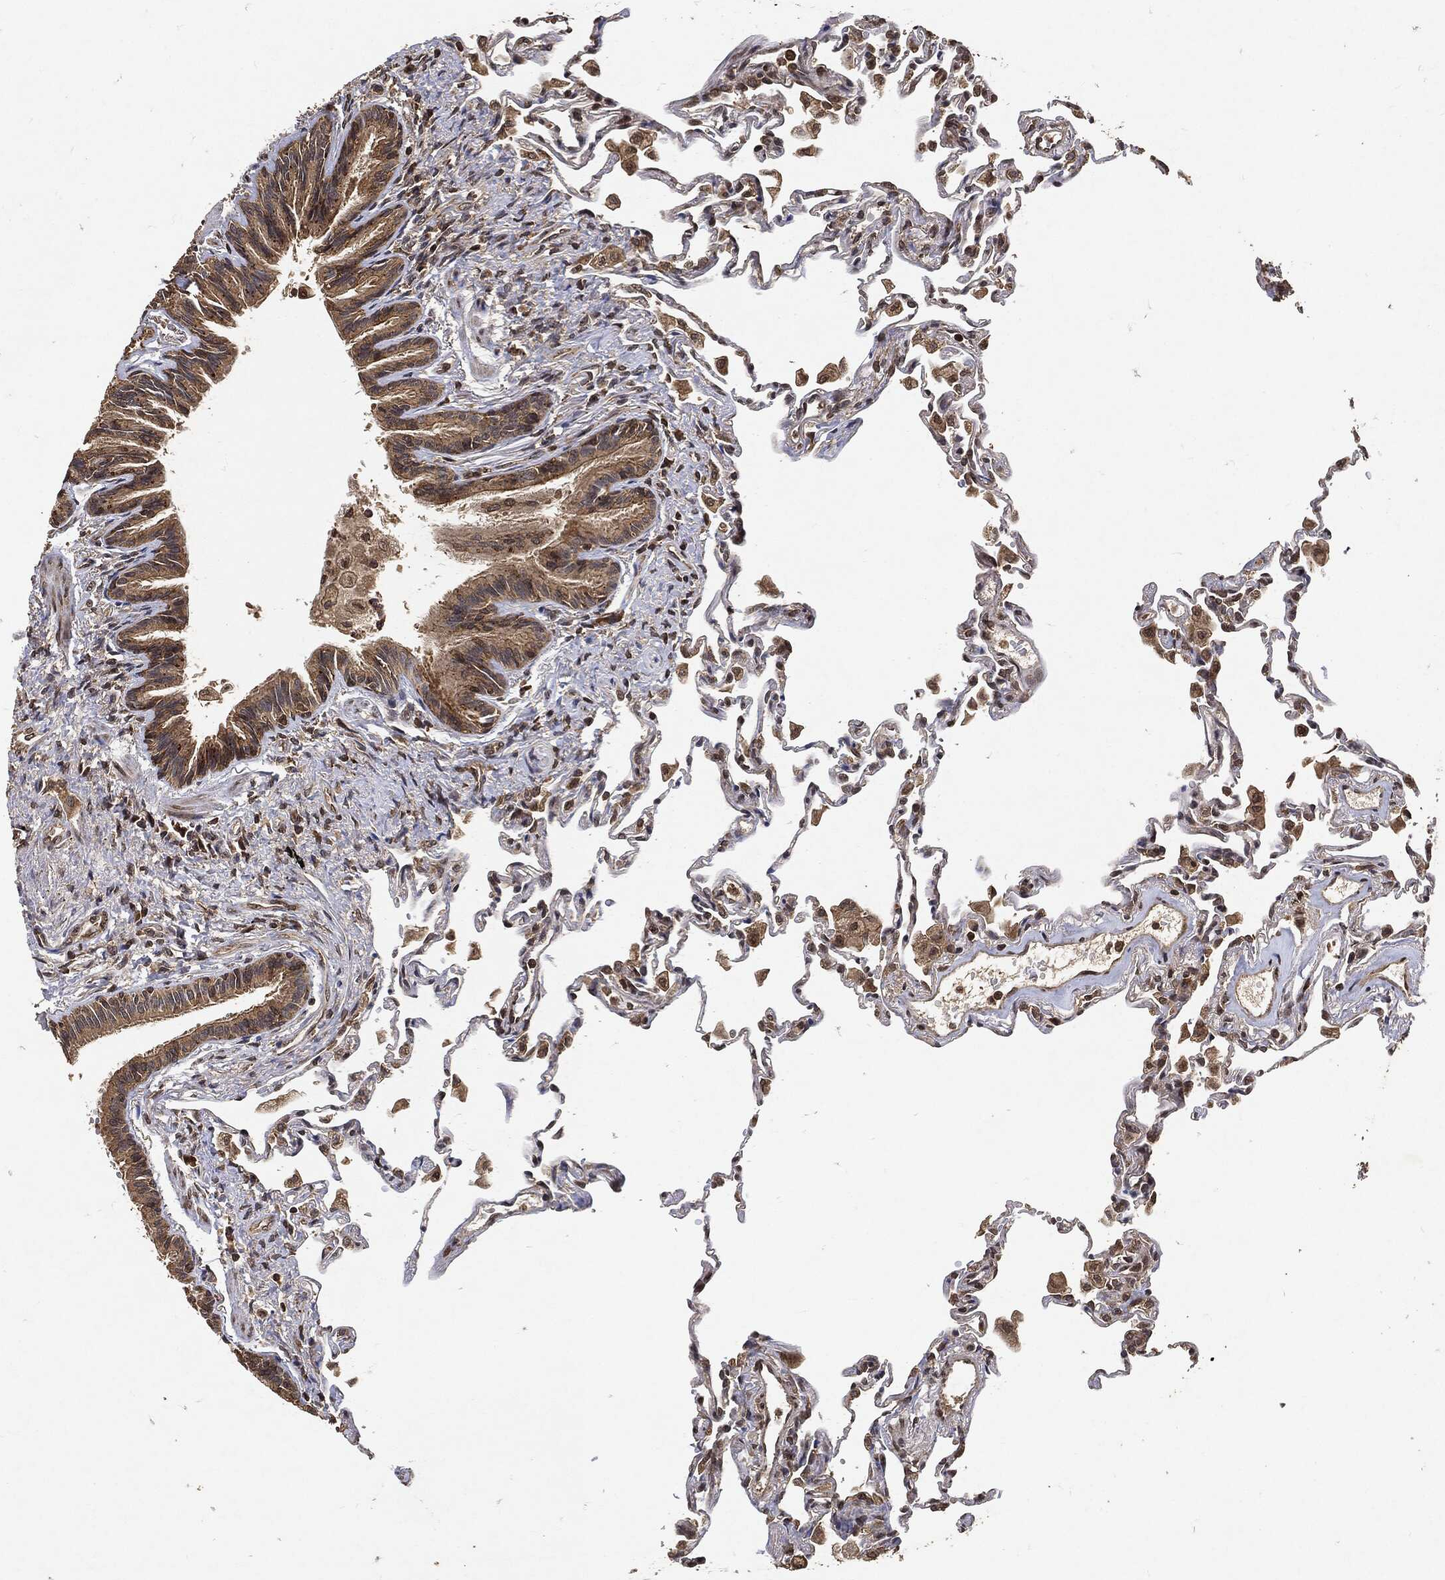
{"staining": {"intensity": "moderate", "quantity": "25%-75%", "location": "cytoplasmic/membranous,nuclear"}, "tissue": "lung", "cell_type": "Alveolar cells", "image_type": "normal", "snomed": [{"axis": "morphology", "description": "Normal tissue, NOS"}, {"axis": "topography", "description": "Lung"}], "caption": "Immunohistochemical staining of normal lung exhibits moderate cytoplasmic/membranous,nuclear protein expression in about 25%-75% of alveolar cells.", "gene": "ZNF226", "patient": {"sex": "female", "age": 57}}